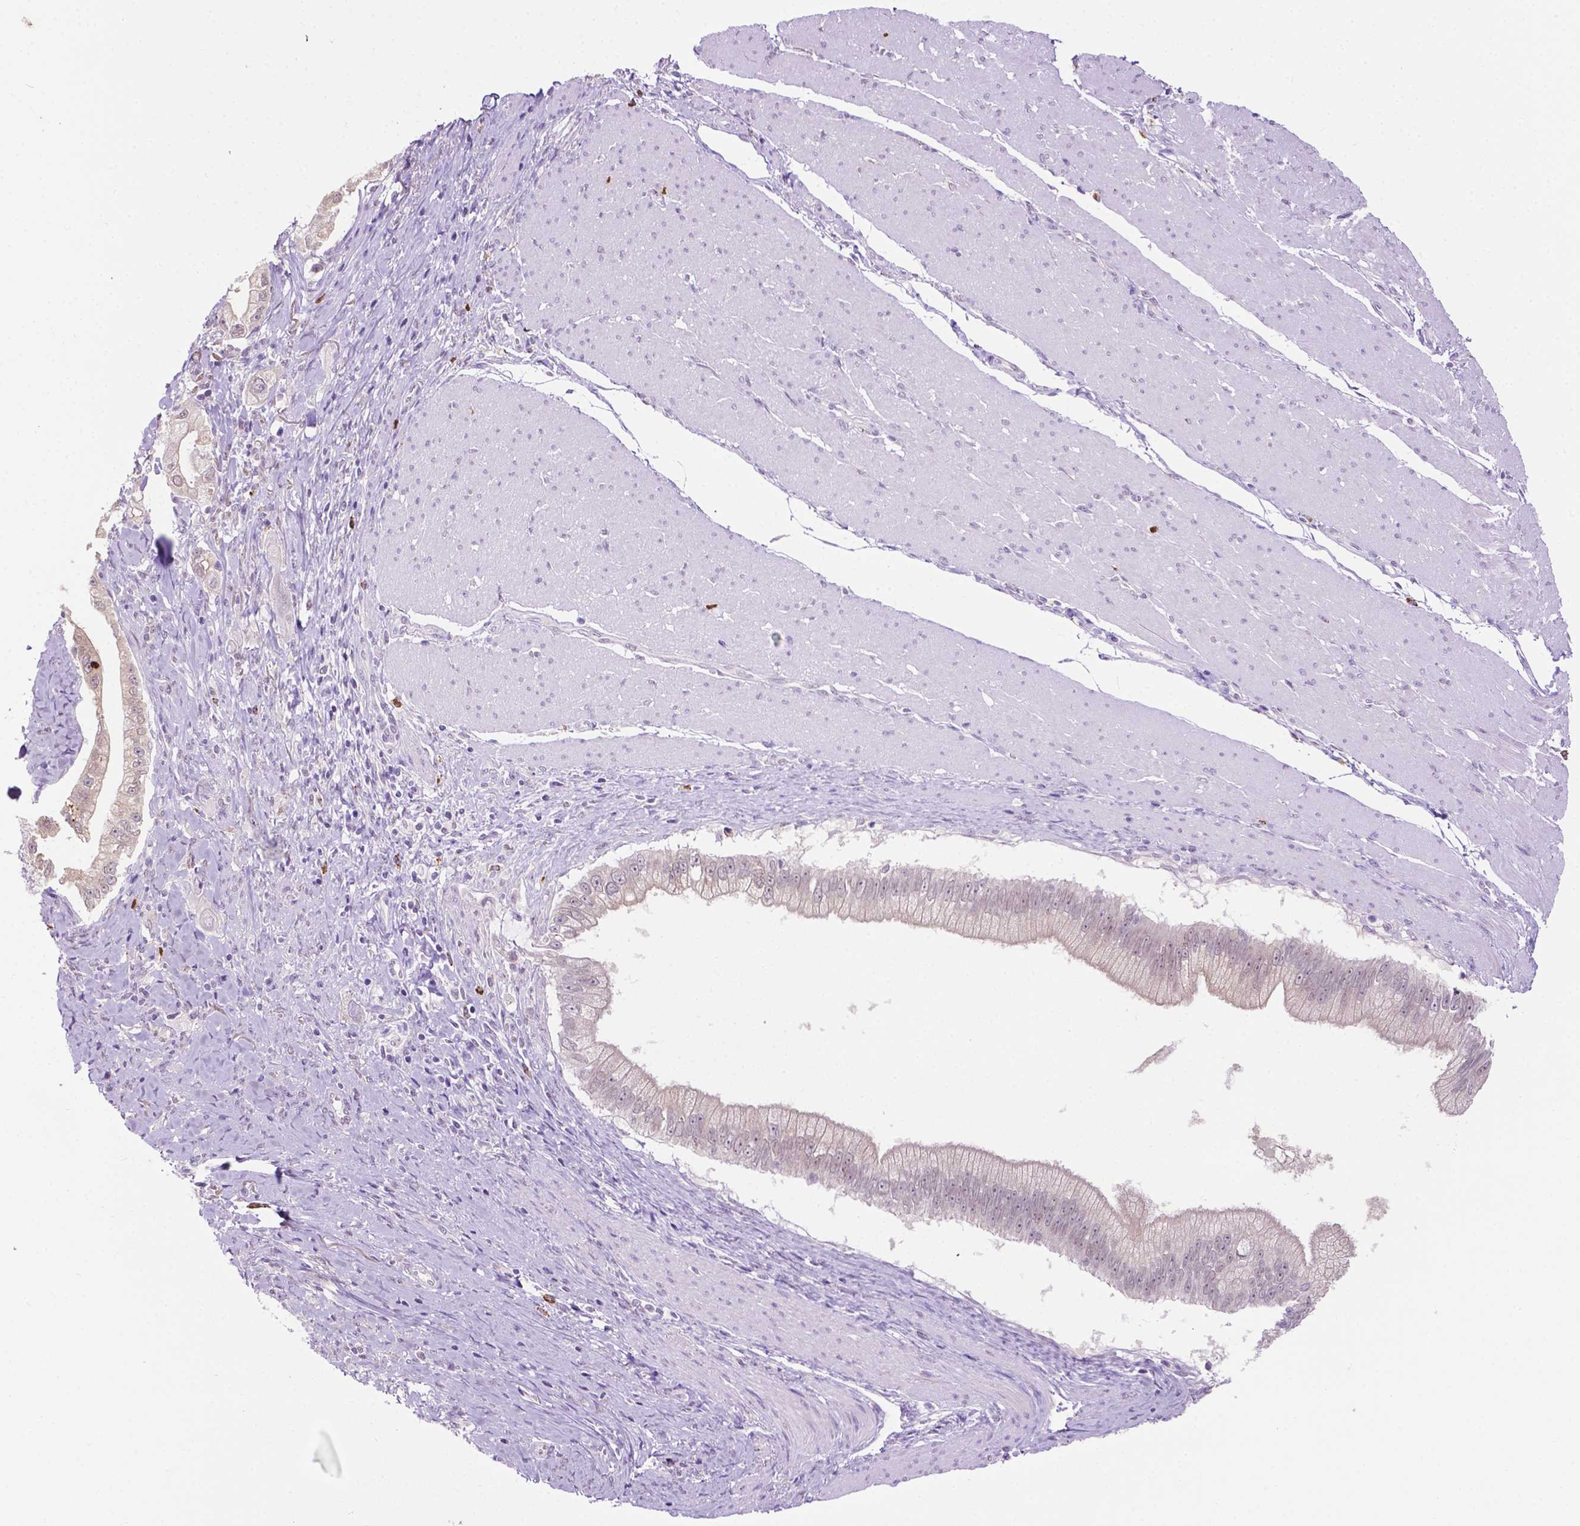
{"staining": {"intensity": "negative", "quantity": "none", "location": "none"}, "tissue": "pancreatic cancer", "cell_type": "Tumor cells", "image_type": "cancer", "snomed": [{"axis": "morphology", "description": "Adenocarcinoma, NOS"}, {"axis": "topography", "description": "Pancreas"}], "caption": "Immunohistochemical staining of human adenocarcinoma (pancreatic) shows no significant staining in tumor cells. The staining was performed using DAB to visualize the protein expression in brown, while the nuclei were stained in blue with hematoxylin (Magnification: 20x).", "gene": "MMP27", "patient": {"sex": "male", "age": 70}}